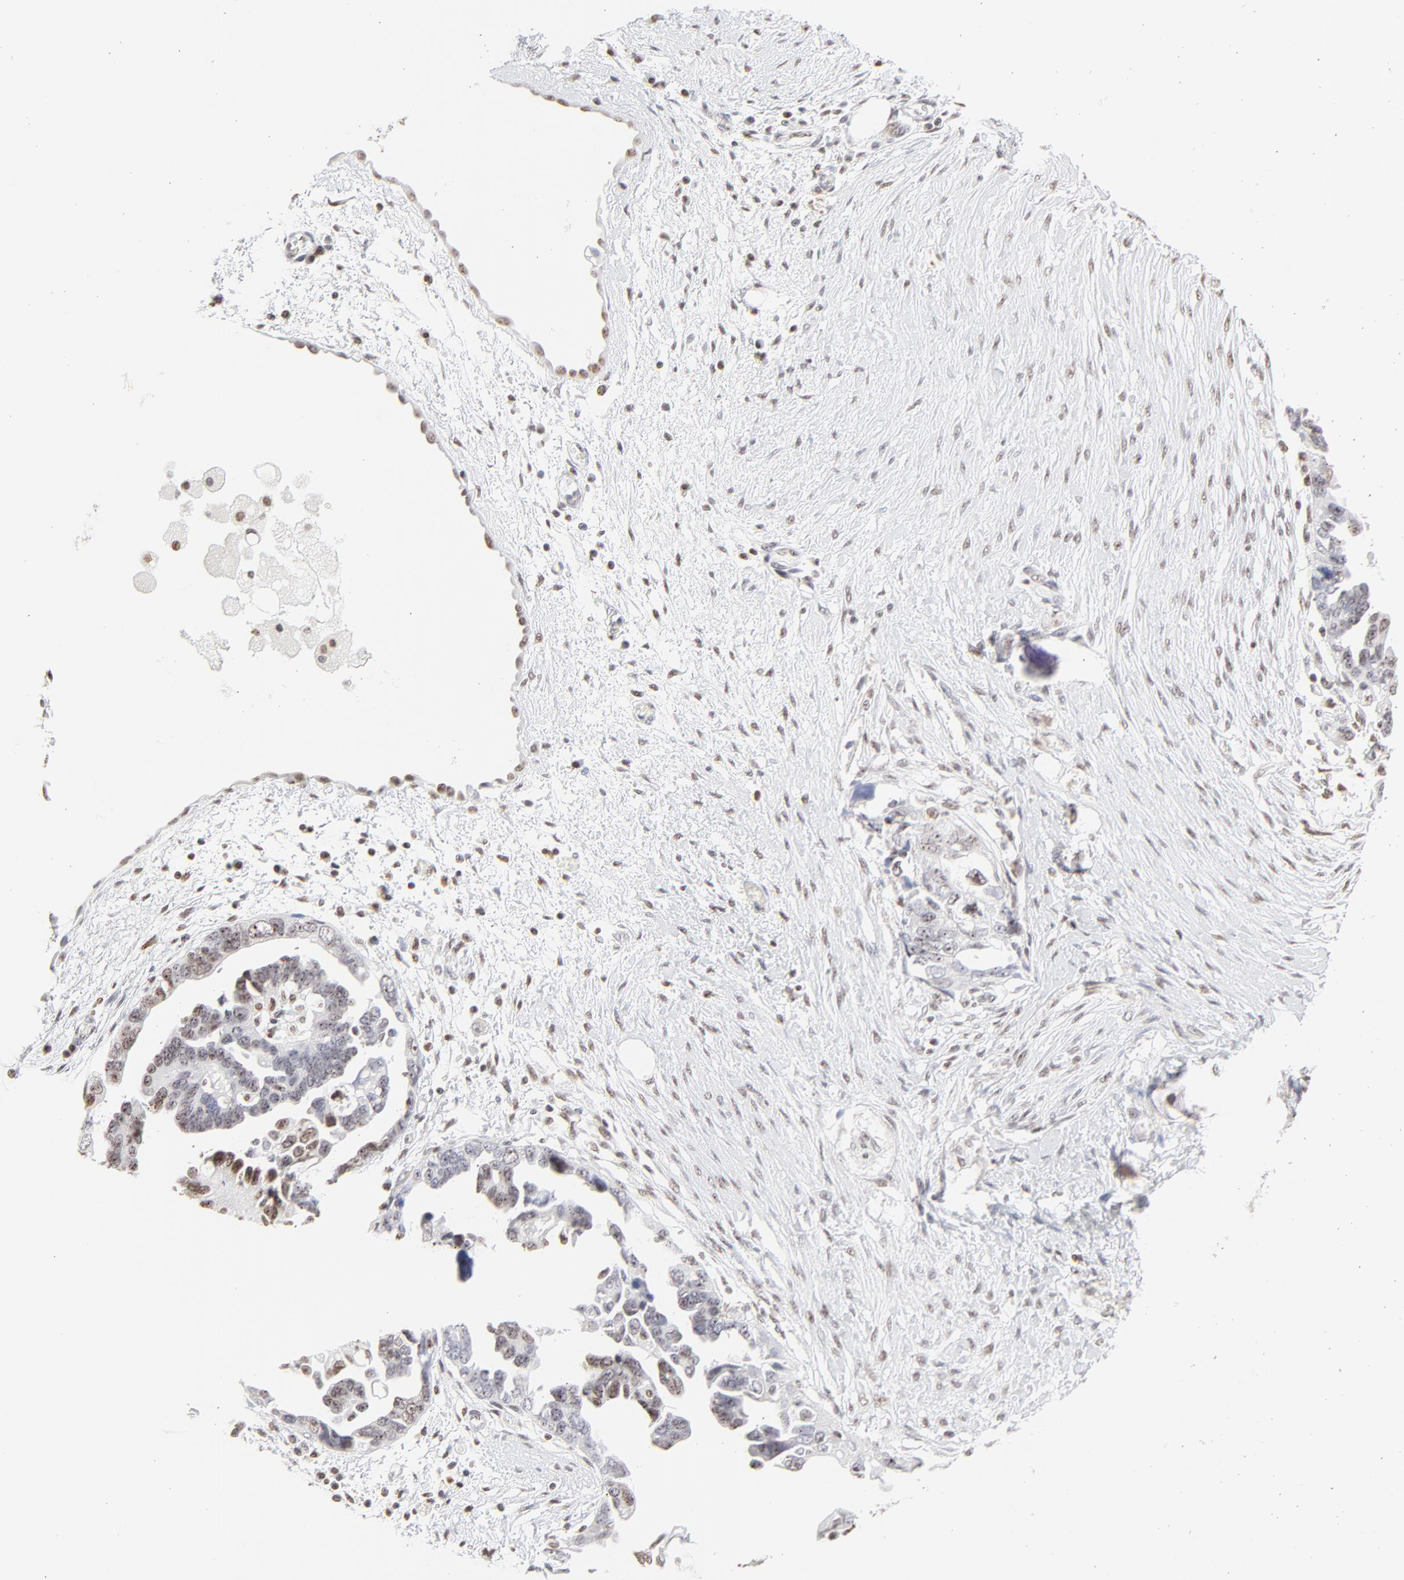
{"staining": {"intensity": "moderate", "quantity": "25%-75%", "location": "nuclear"}, "tissue": "ovarian cancer", "cell_type": "Tumor cells", "image_type": "cancer", "snomed": [{"axis": "morphology", "description": "Cystadenocarcinoma, serous, NOS"}, {"axis": "topography", "description": "Ovary"}], "caption": "This histopathology image displays immunohistochemistry staining of ovarian cancer (serous cystadenocarcinoma), with medium moderate nuclear expression in approximately 25%-75% of tumor cells.", "gene": "NFIL3", "patient": {"sex": "female", "age": 63}}